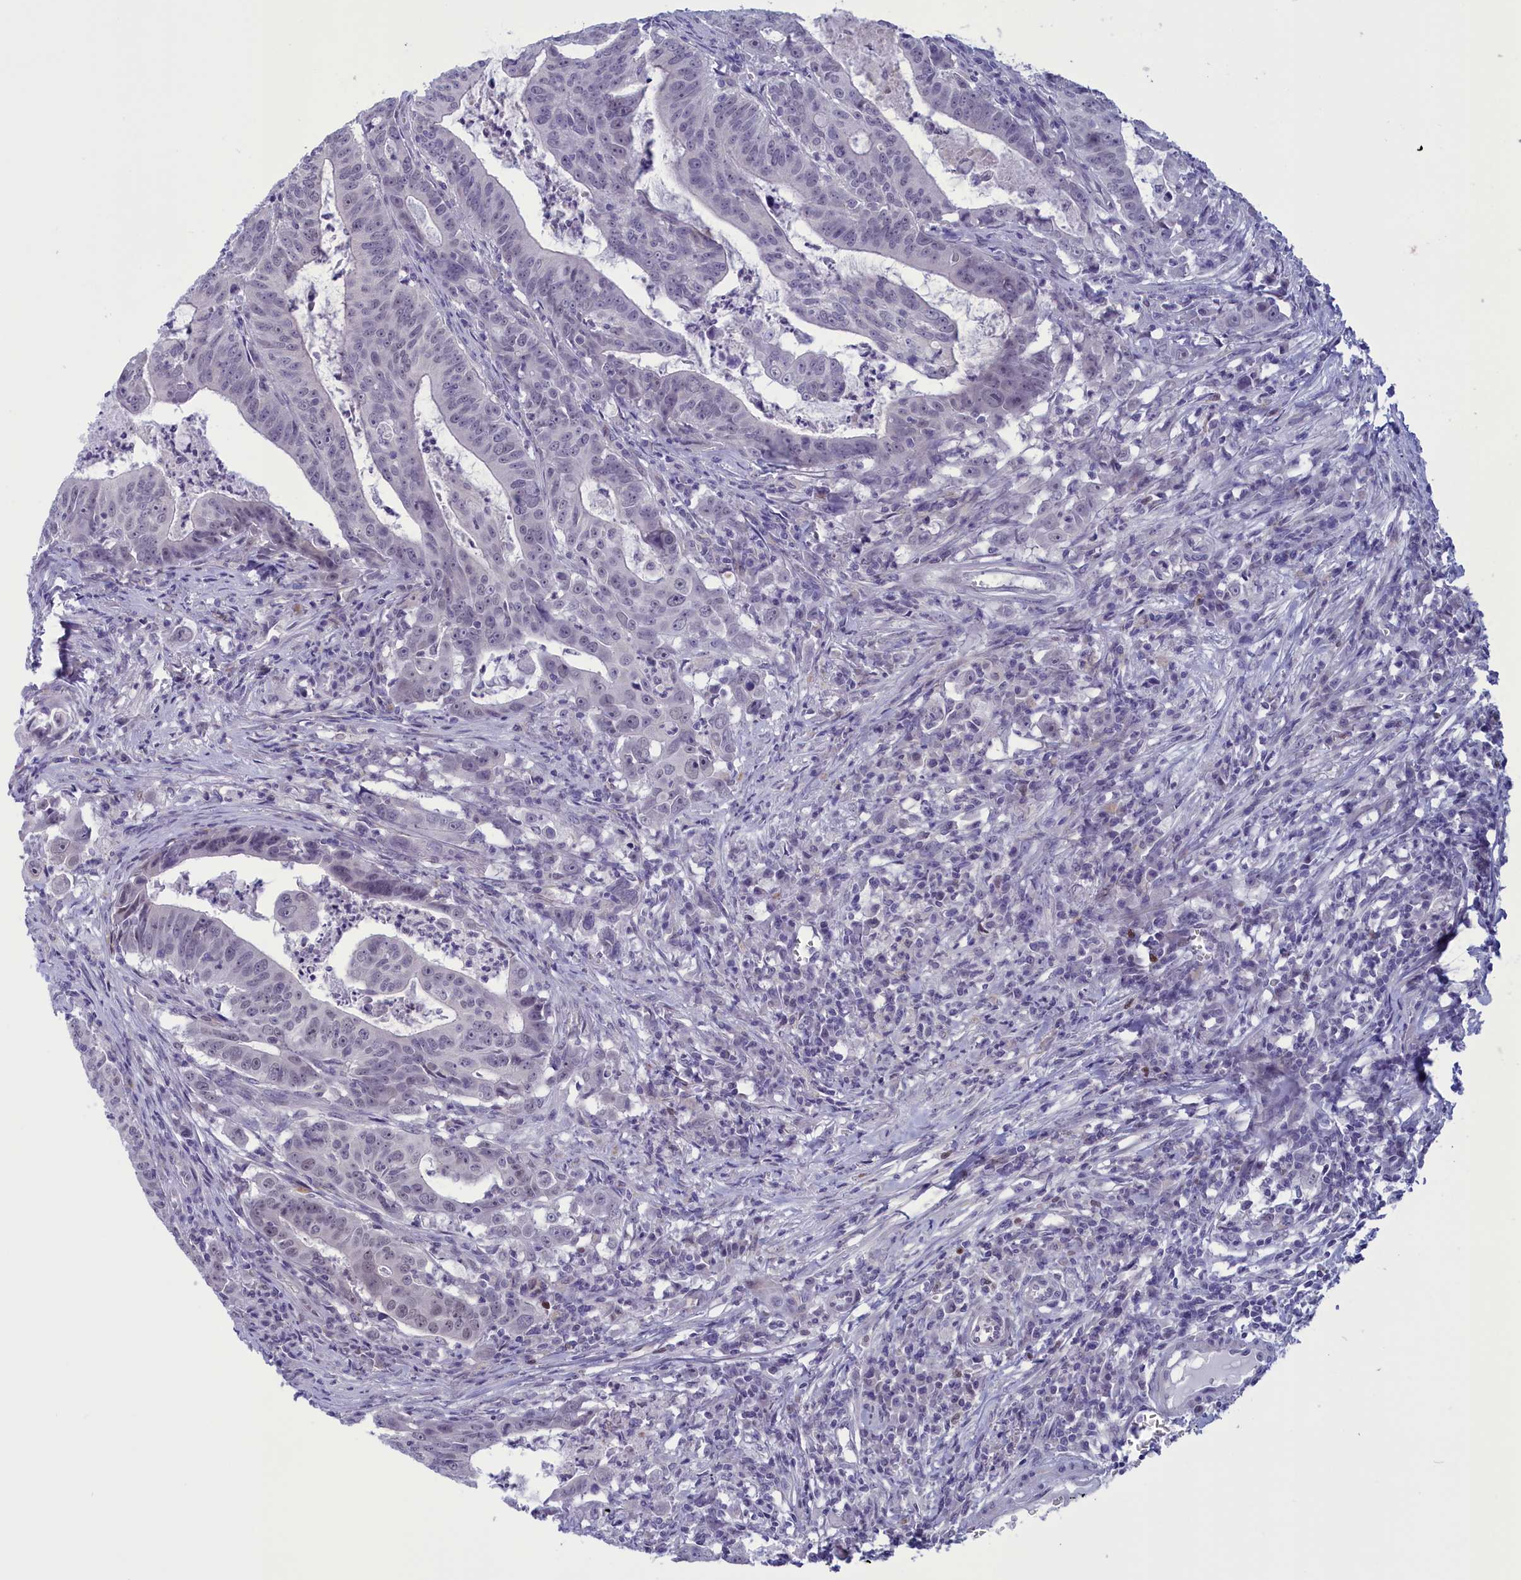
{"staining": {"intensity": "negative", "quantity": "none", "location": "none"}, "tissue": "colorectal cancer", "cell_type": "Tumor cells", "image_type": "cancer", "snomed": [{"axis": "morphology", "description": "Adenocarcinoma, NOS"}, {"axis": "topography", "description": "Rectum"}], "caption": "Tumor cells show no significant protein staining in colorectal cancer (adenocarcinoma).", "gene": "ELOA2", "patient": {"sex": "male", "age": 69}}